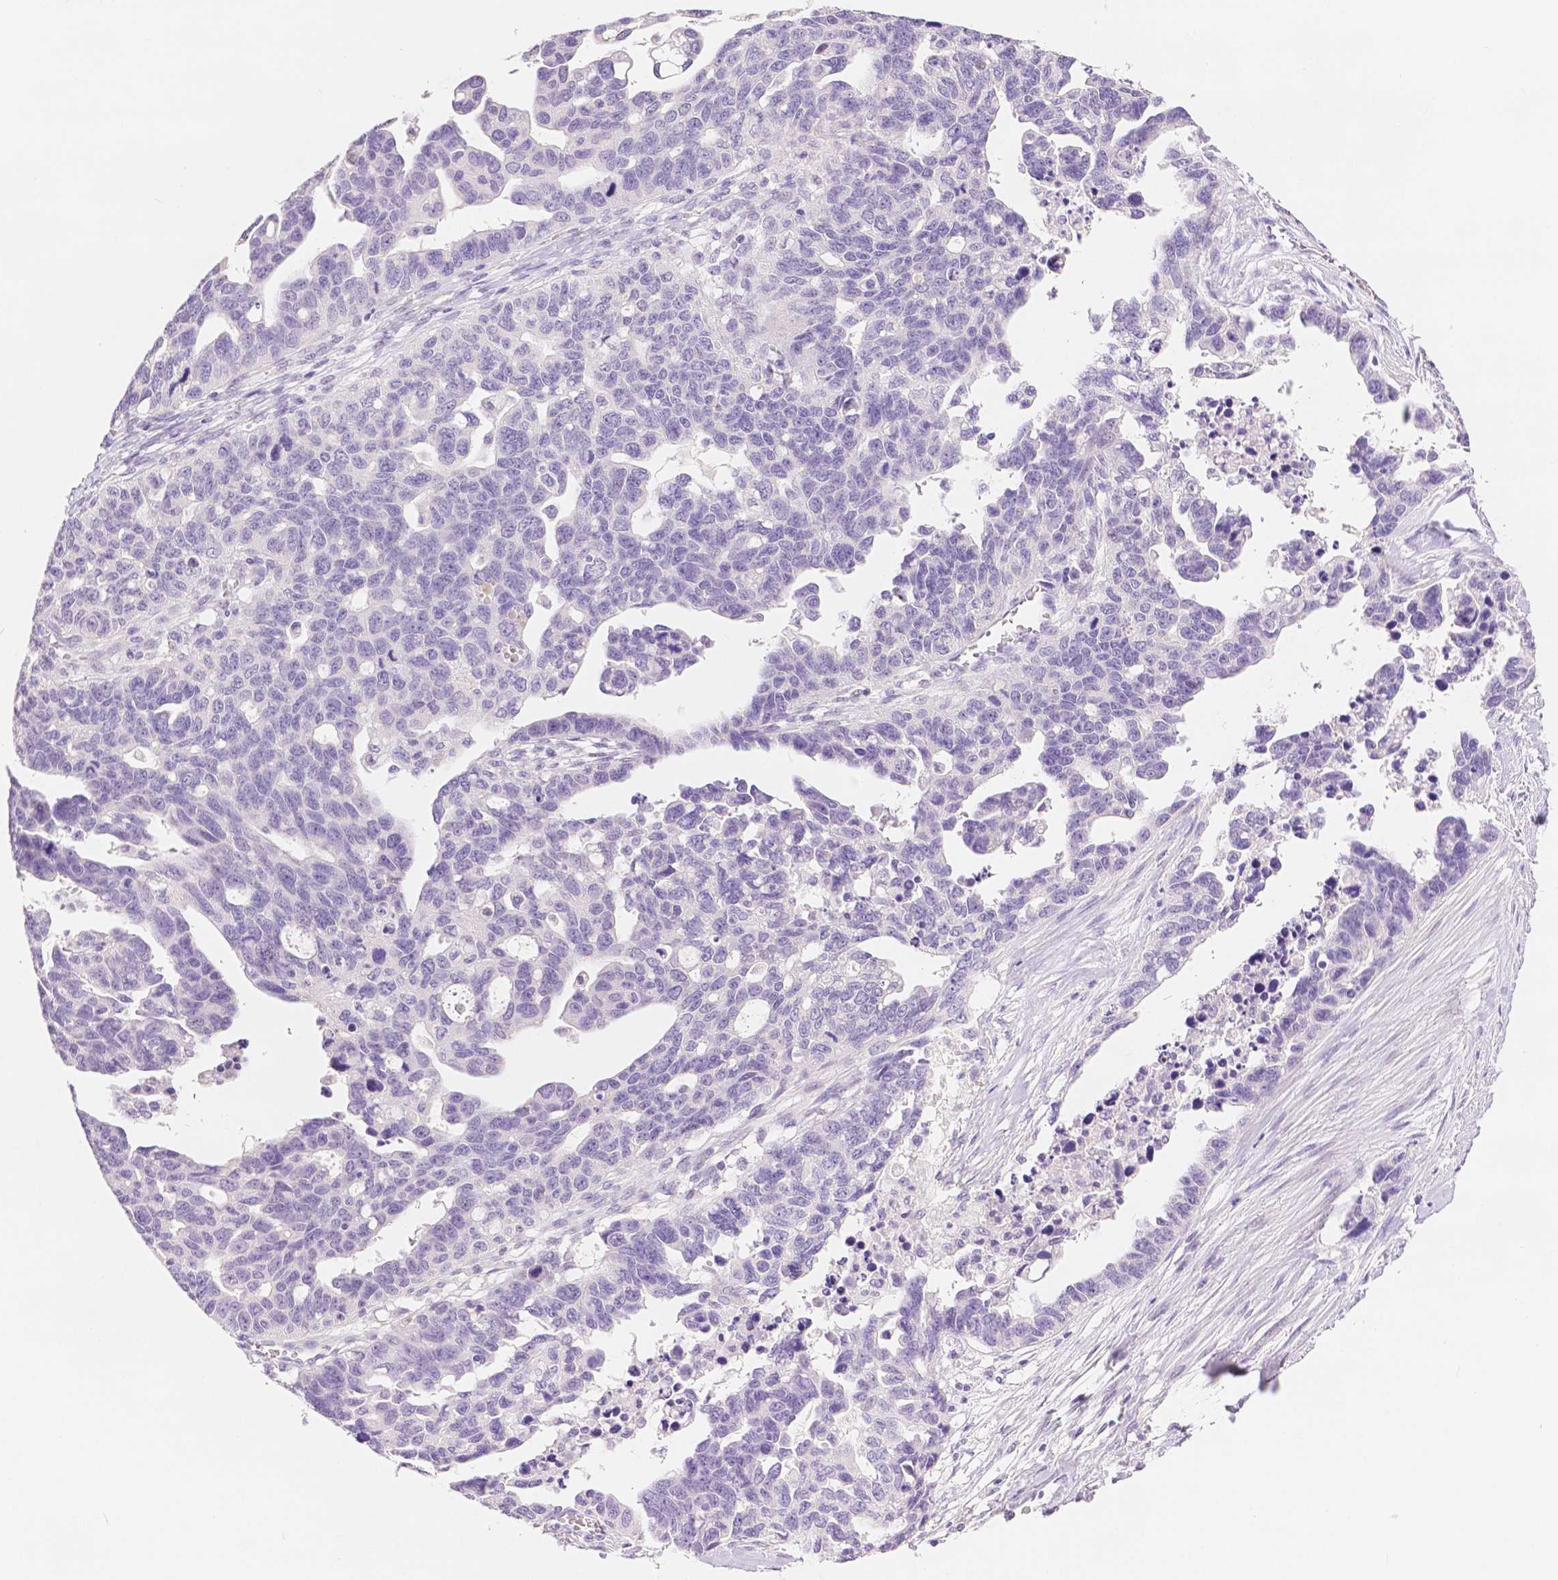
{"staining": {"intensity": "negative", "quantity": "none", "location": "none"}, "tissue": "ovarian cancer", "cell_type": "Tumor cells", "image_type": "cancer", "snomed": [{"axis": "morphology", "description": "Cystadenocarcinoma, serous, NOS"}, {"axis": "topography", "description": "Ovary"}], "caption": "Immunohistochemistry of serous cystadenocarcinoma (ovarian) displays no positivity in tumor cells.", "gene": "HNF1B", "patient": {"sex": "female", "age": 69}}